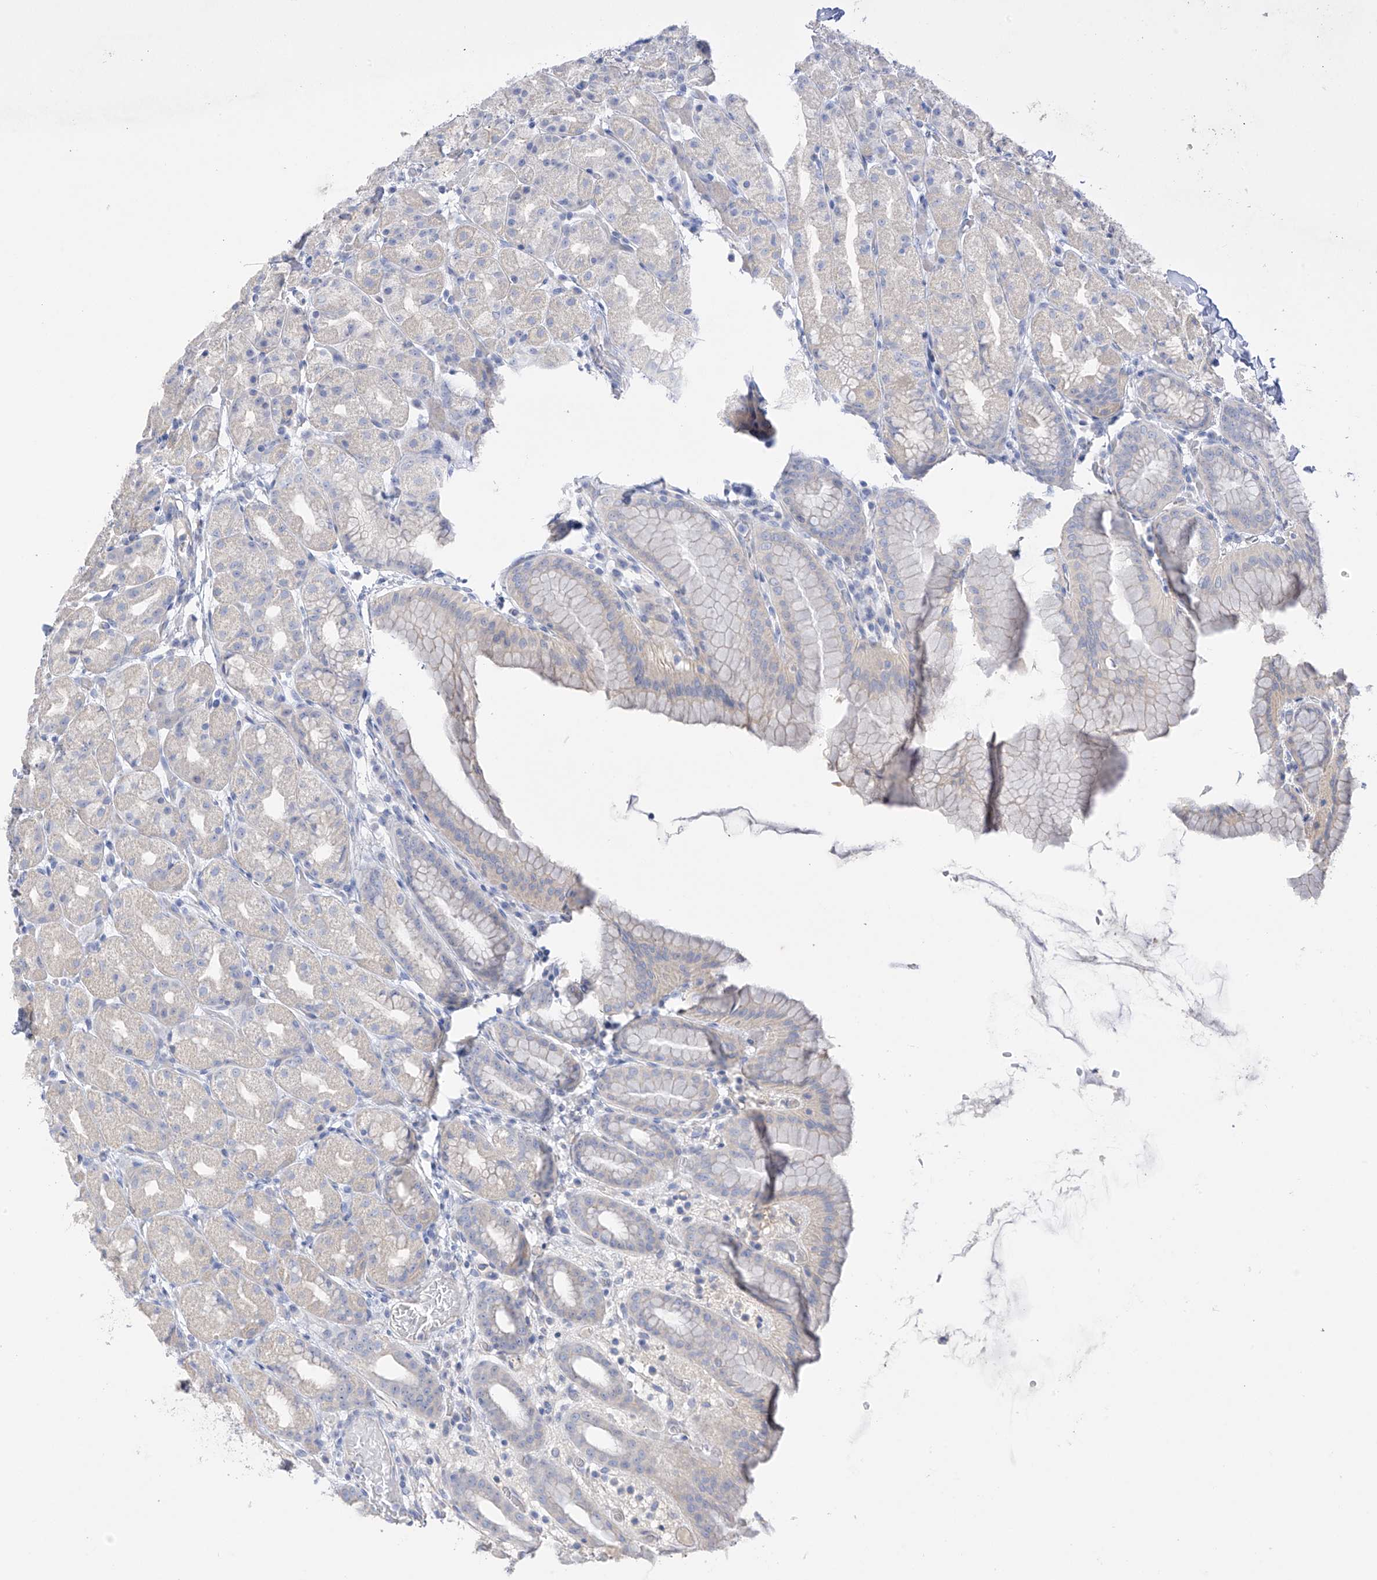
{"staining": {"intensity": "negative", "quantity": "none", "location": "none"}, "tissue": "stomach", "cell_type": "Glandular cells", "image_type": "normal", "snomed": [{"axis": "morphology", "description": "Normal tissue, NOS"}, {"axis": "topography", "description": "Stomach, upper"}], "caption": "The histopathology image displays no significant expression in glandular cells of stomach. (Brightfield microscopy of DAB IHC at high magnification).", "gene": "PRSS12", "patient": {"sex": "male", "age": 68}}